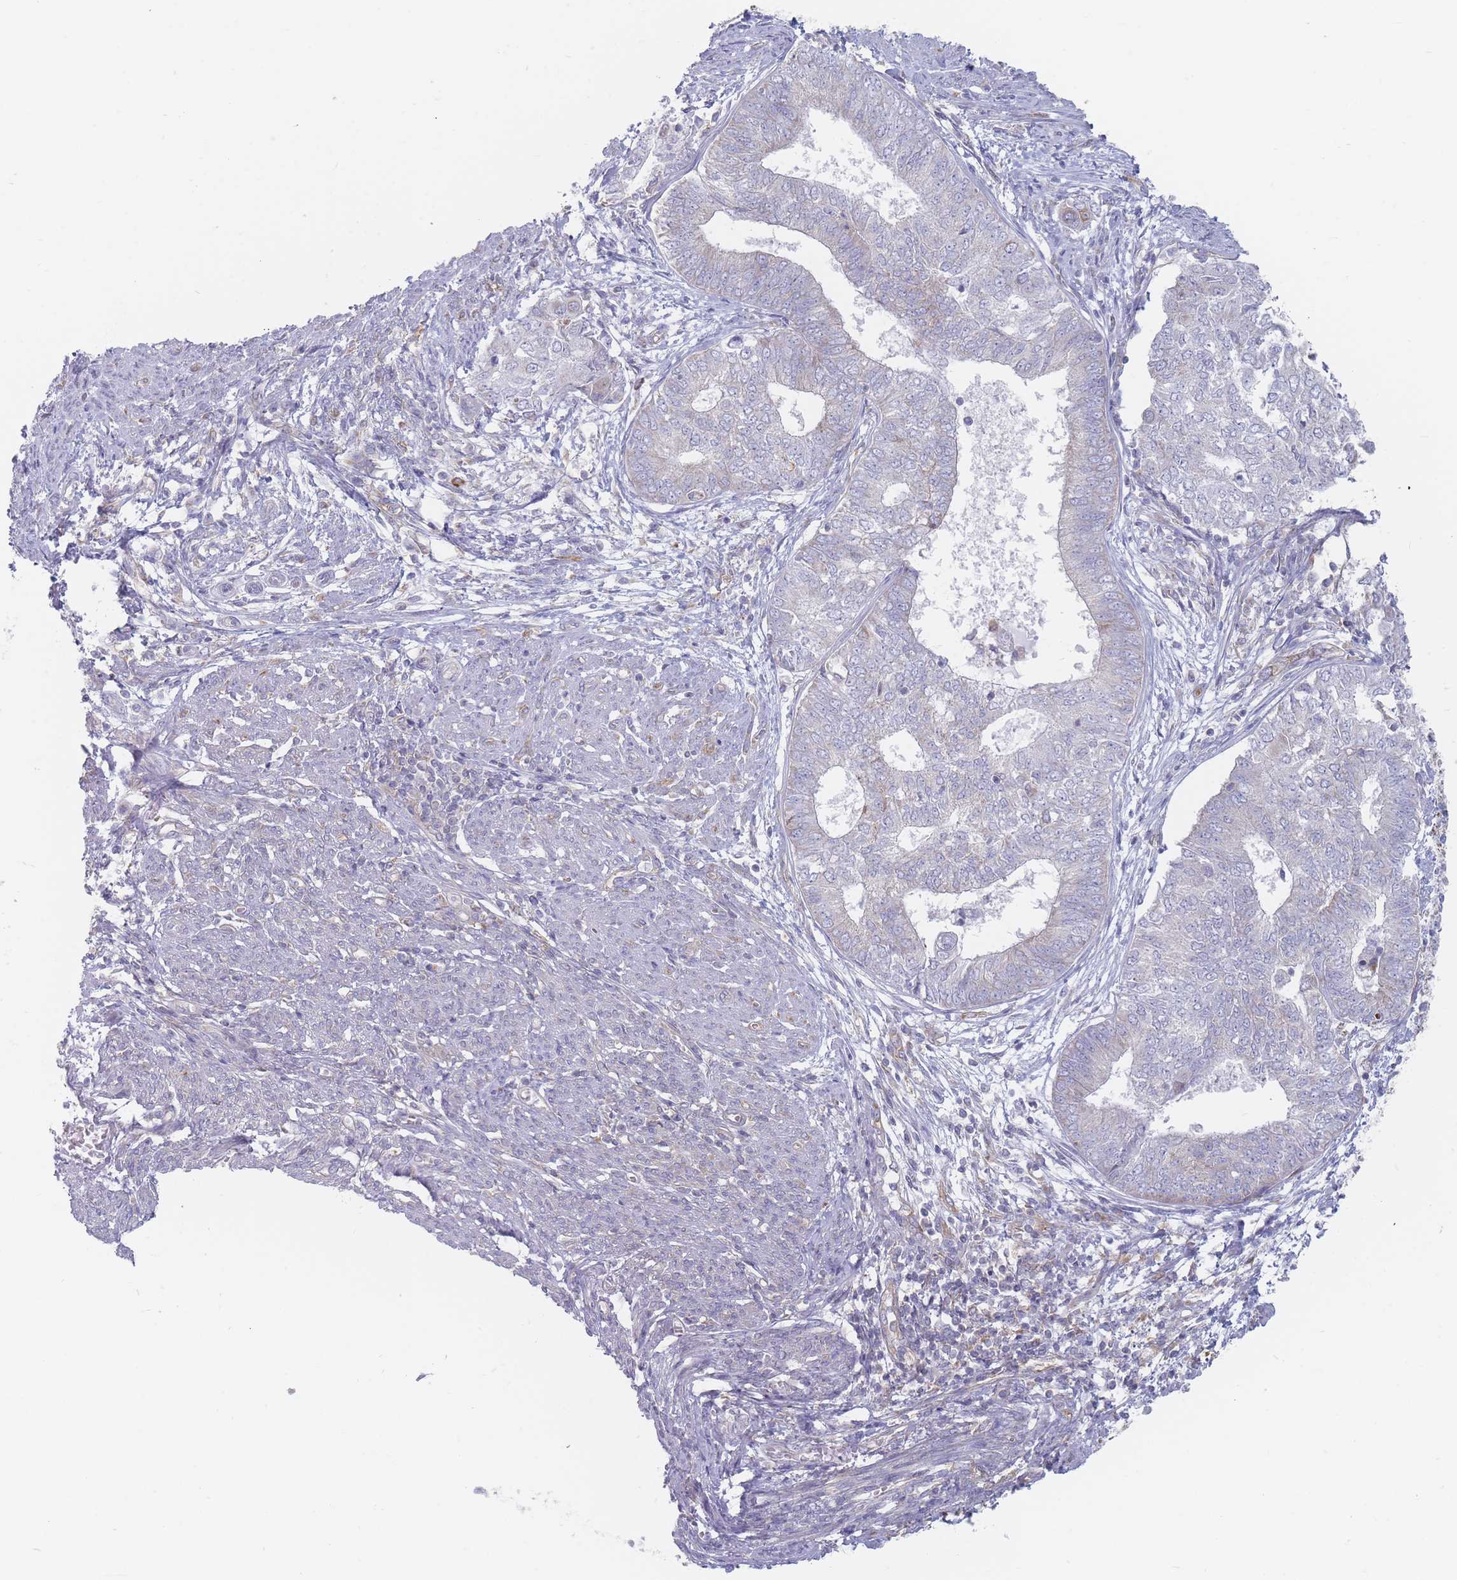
{"staining": {"intensity": "negative", "quantity": "none", "location": "none"}, "tissue": "endometrial cancer", "cell_type": "Tumor cells", "image_type": "cancer", "snomed": [{"axis": "morphology", "description": "Adenocarcinoma, NOS"}, {"axis": "topography", "description": "Endometrium"}], "caption": "The immunohistochemistry (IHC) image has no significant expression in tumor cells of adenocarcinoma (endometrial) tissue.", "gene": "MAP1S", "patient": {"sex": "female", "age": 62}}